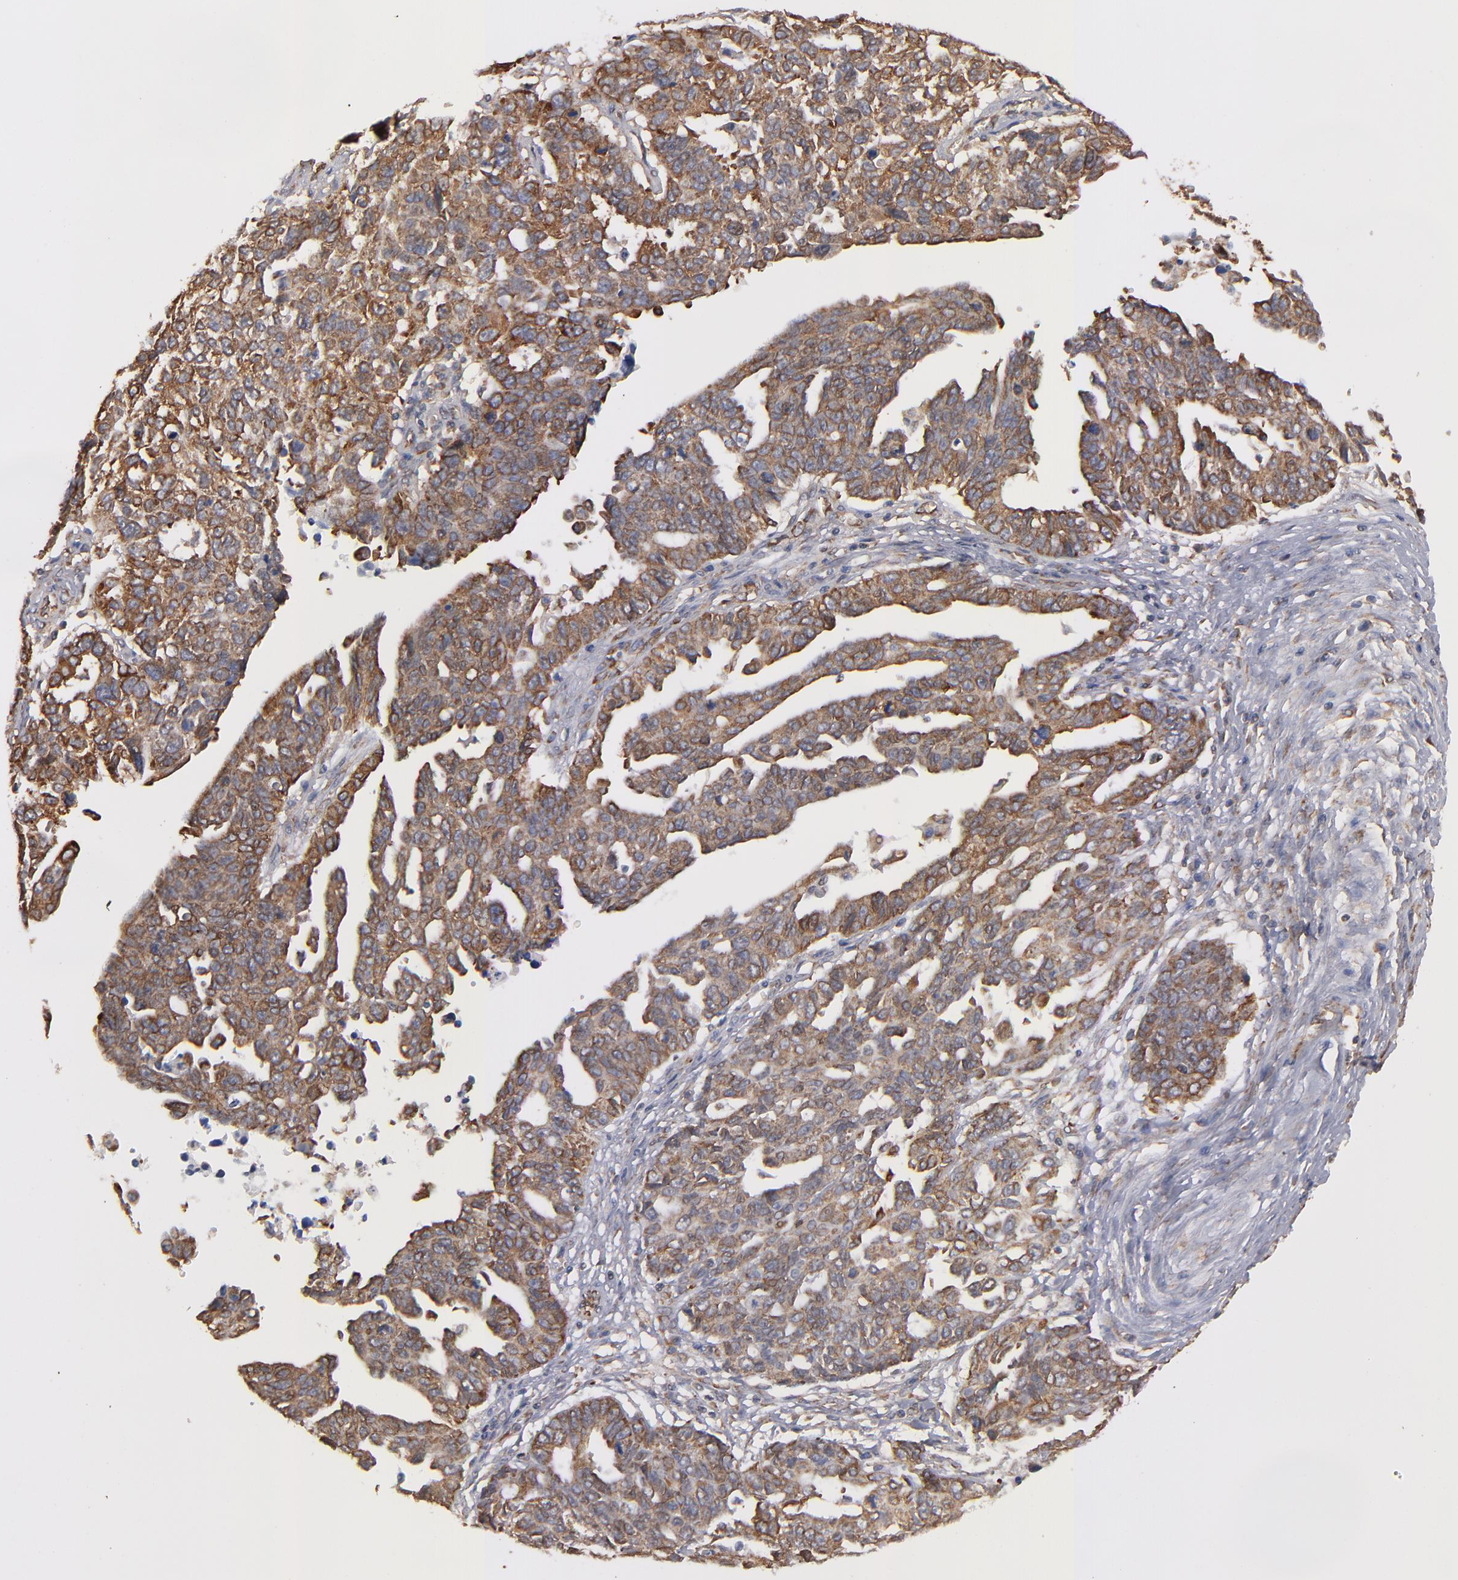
{"staining": {"intensity": "moderate", "quantity": ">75%", "location": "cytoplasmic/membranous"}, "tissue": "ovarian cancer", "cell_type": "Tumor cells", "image_type": "cancer", "snomed": [{"axis": "morphology", "description": "Carcinoma, endometroid"}, {"axis": "morphology", "description": "Cystadenocarcinoma, serous, NOS"}, {"axis": "topography", "description": "Ovary"}], "caption": "This is a micrograph of immunohistochemistry (IHC) staining of ovarian cancer (endometroid carcinoma), which shows moderate positivity in the cytoplasmic/membranous of tumor cells.", "gene": "KTN1", "patient": {"sex": "female", "age": 45}}